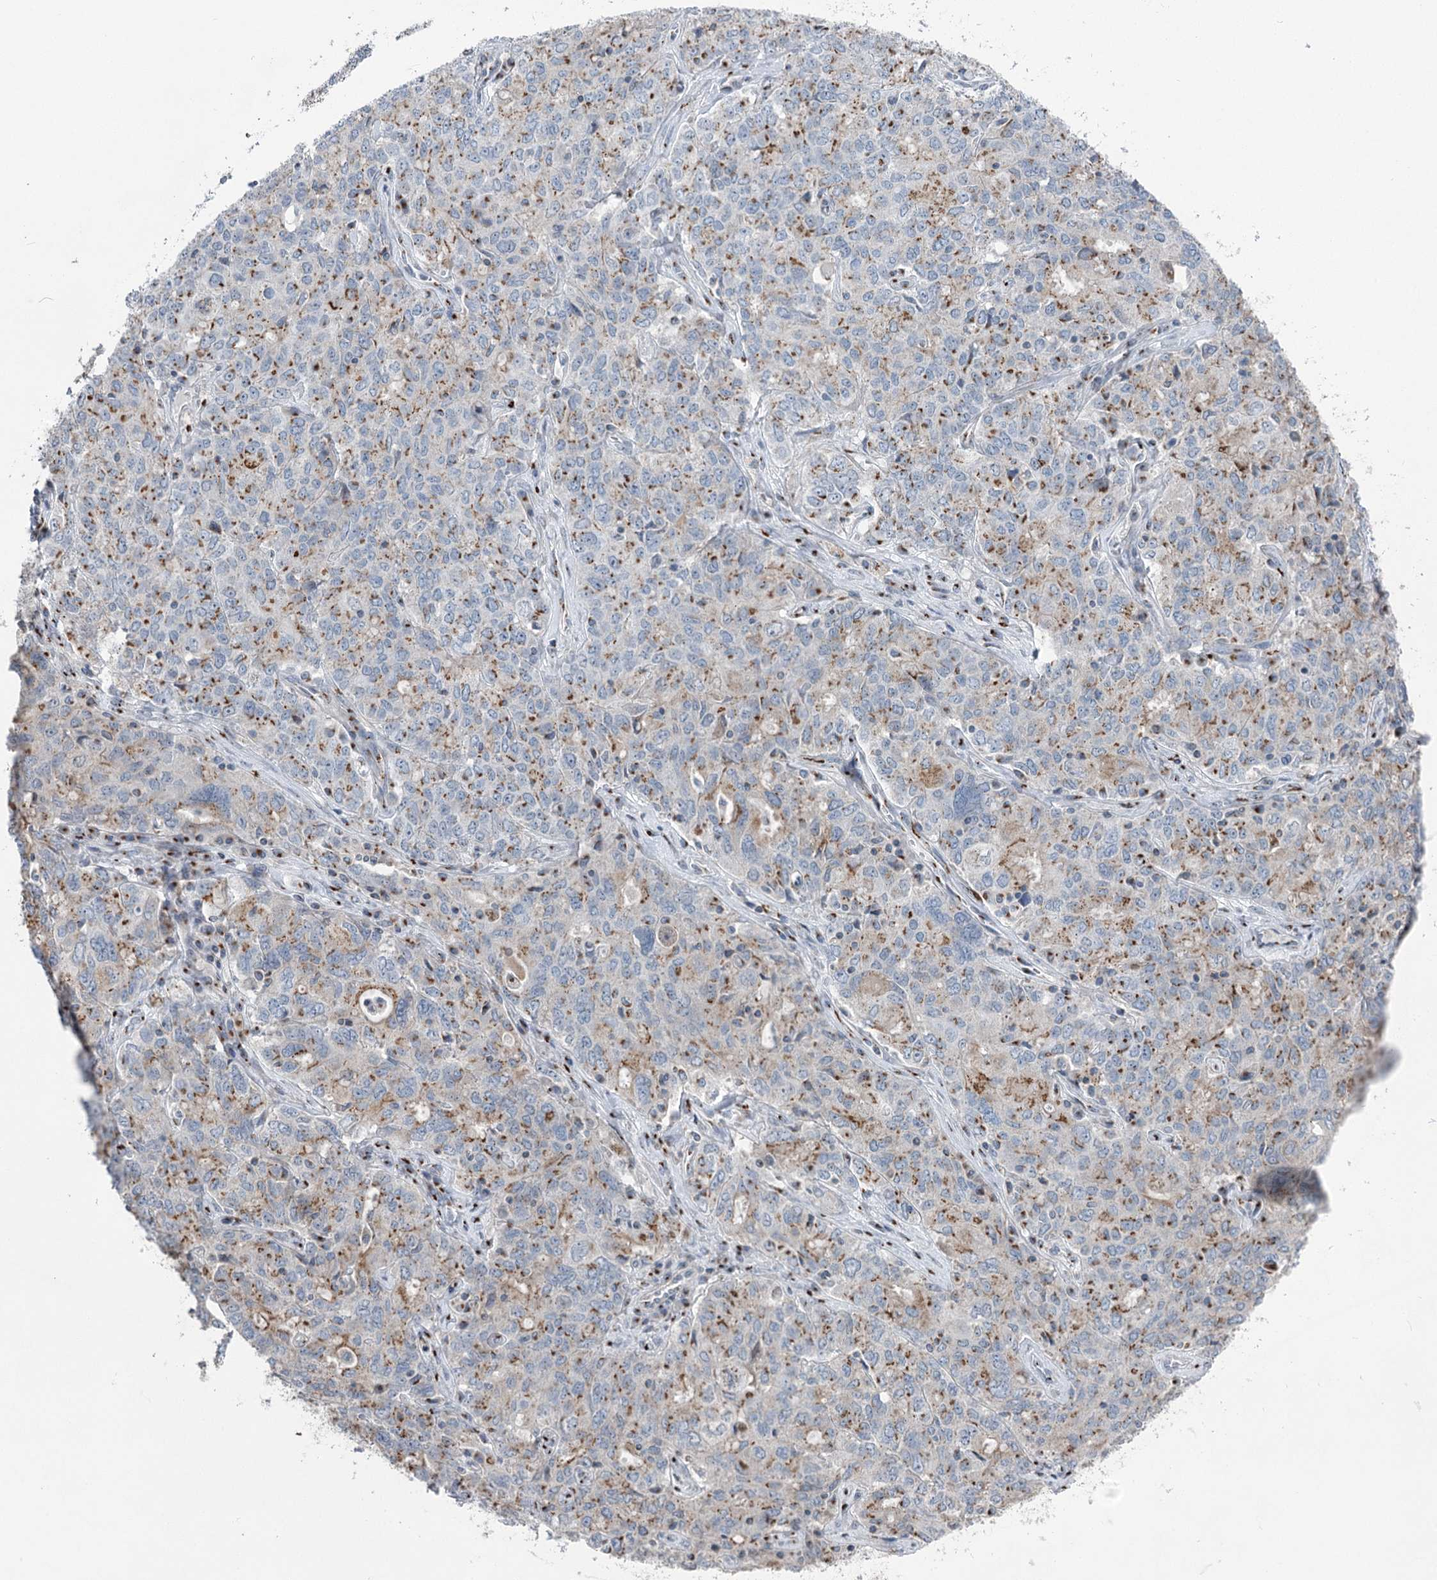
{"staining": {"intensity": "moderate", "quantity": ">75%", "location": "cytoplasmic/membranous"}, "tissue": "ovarian cancer", "cell_type": "Tumor cells", "image_type": "cancer", "snomed": [{"axis": "morphology", "description": "Carcinoma, endometroid"}, {"axis": "topography", "description": "Ovary"}], "caption": "This image displays immunohistochemistry (IHC) staining of endometroid carcinoma (ovarian), with medium moderate cytoplasmic/membranous positivity in about >75% of tumor cells.", "gene": "ITIH5", "patient": {"sex": "female", "age": 62}}